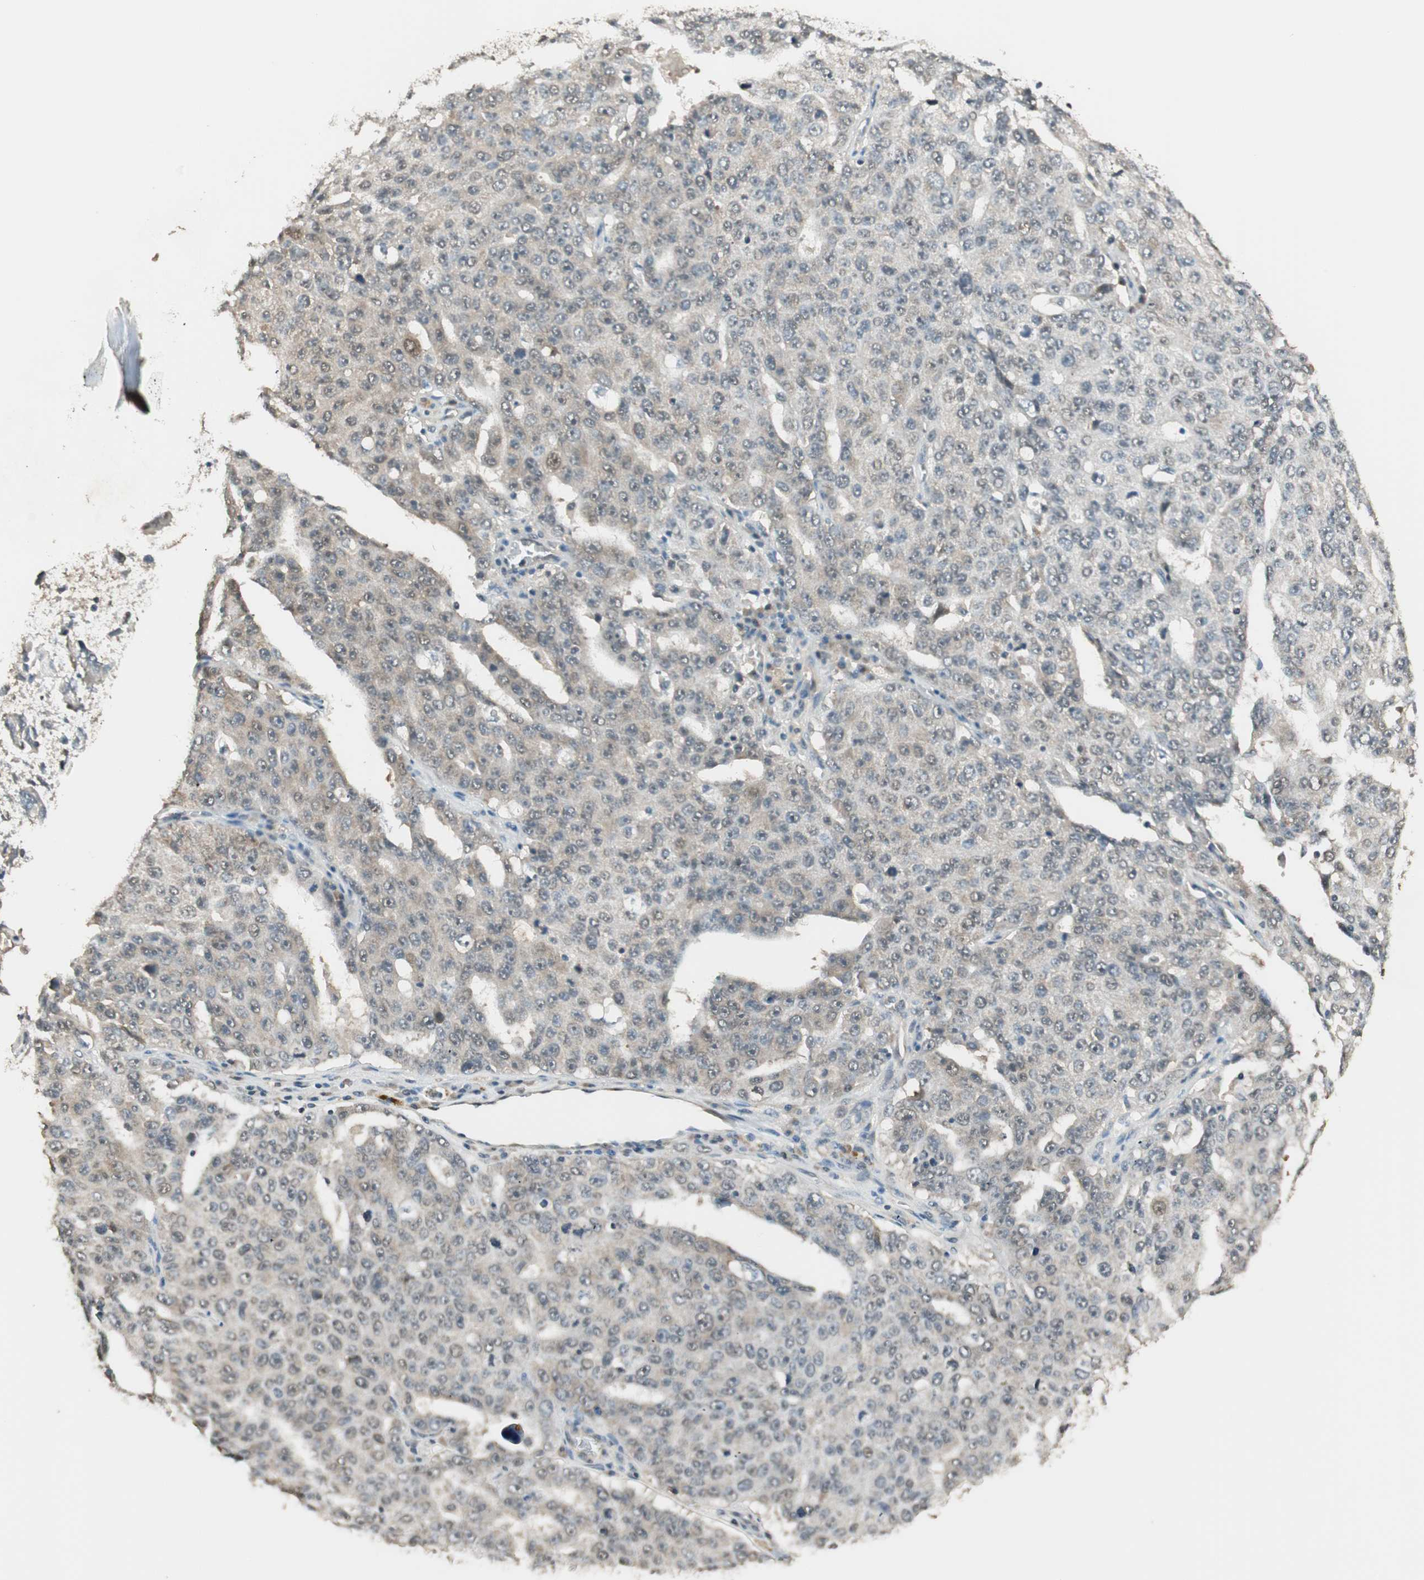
{"staining": {"intensity": "weak", "quantity": "<25%", "location": "cytoplasmic/membranous"}, "tissue": "ovarian cancer", "cell_type": "Tumor cells", "image_type": "cancer", "snomed": [{"axis": "morphology", "description": "Carcinoma, endometroid"}, {"axis": "topography", "description": "Ovary"}], "caption": "An image of human ovarian endometroid carcinoma is negative for staining in tumor cells. The staining is performed using DAB (3,3'-diaminobenzidine) brown chromogen with nuclei counter-stained in using hematoxylin.", "gene": "USP5", "patient": {"sex": "female", "age": 62}}